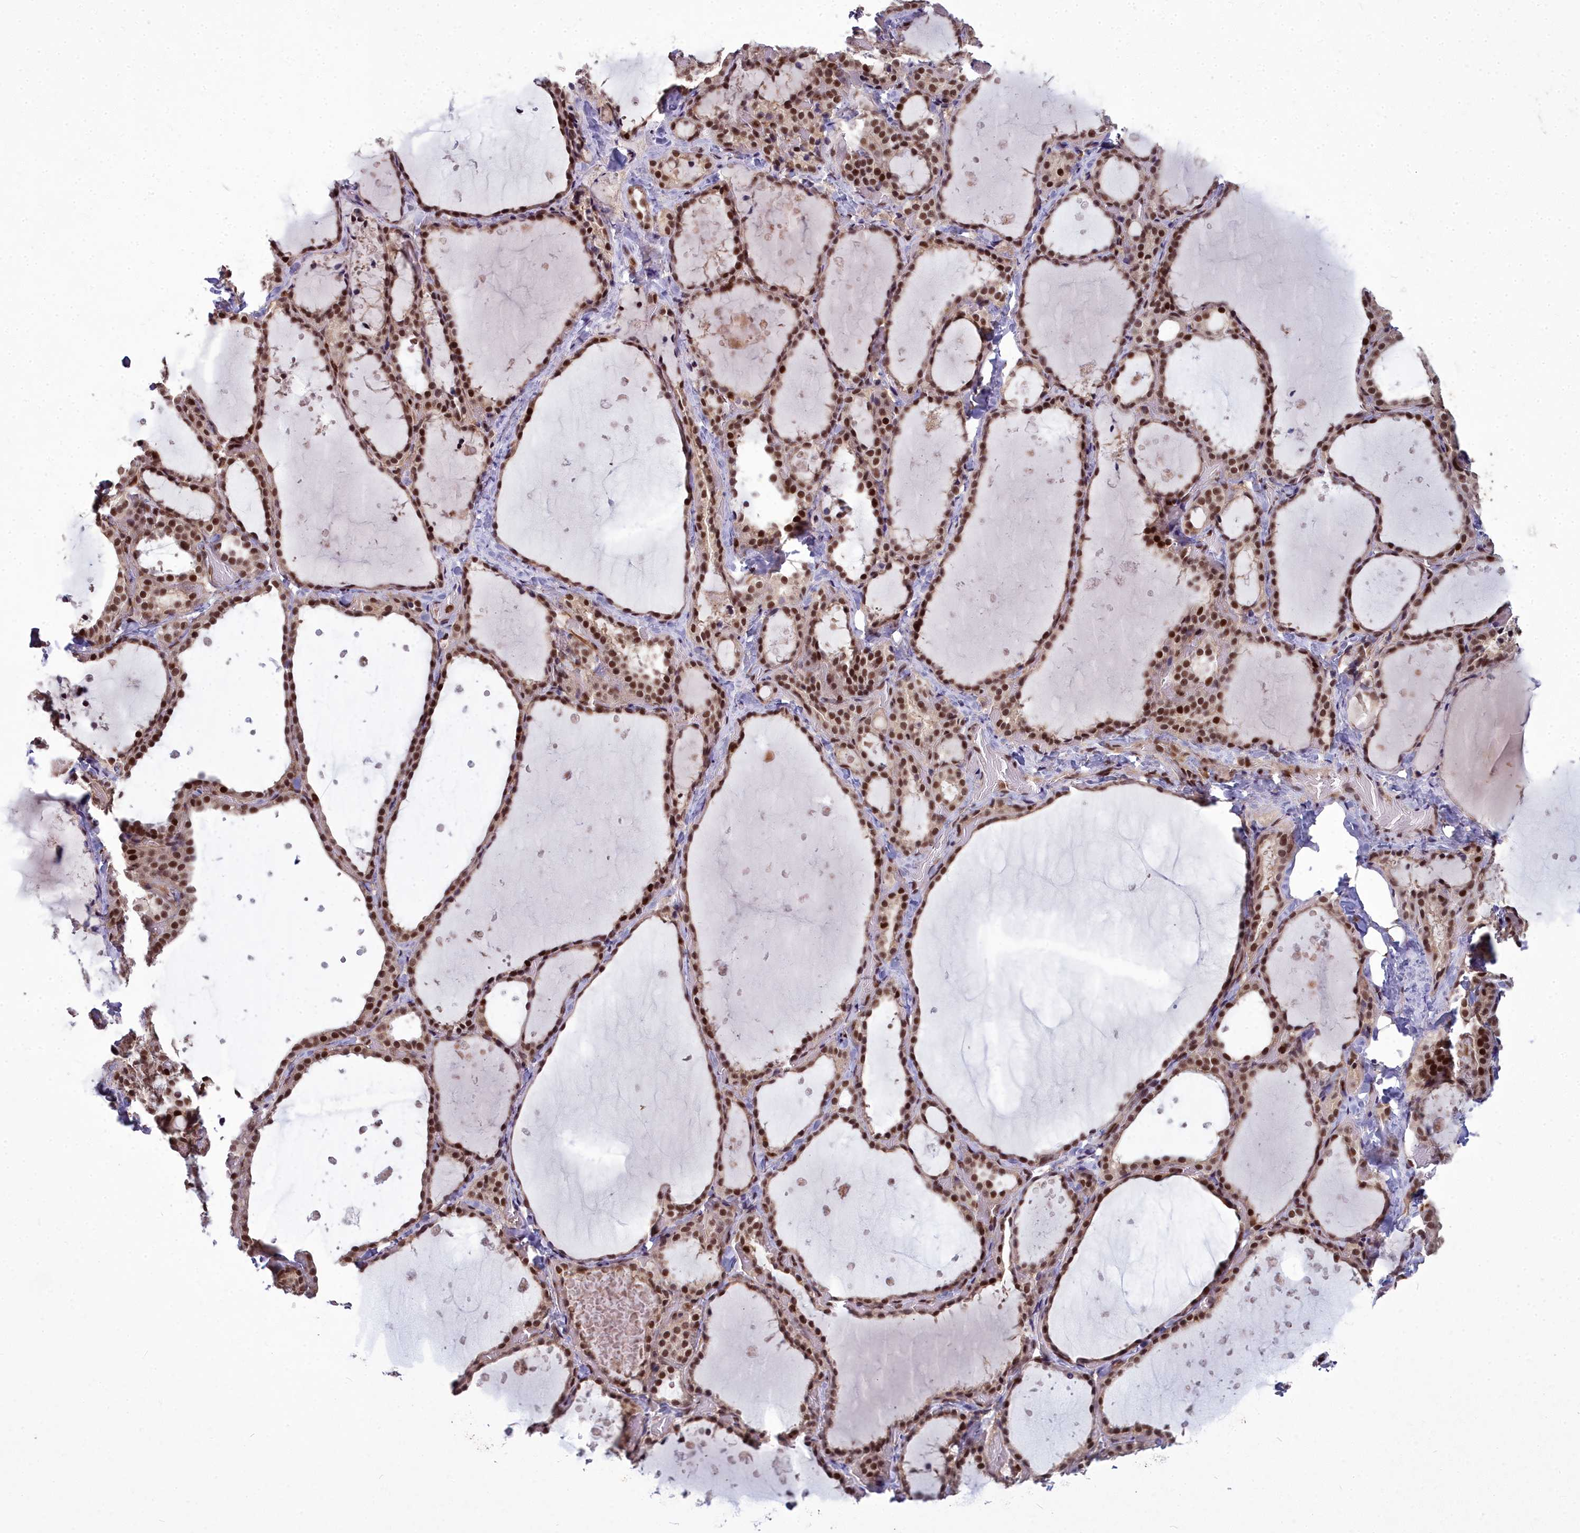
{"staining": {"intensity": "strong", "quantity": ">75%", "location": "nuclear"}, "tissue": "thyroid gland", "cell_type": "Glandular cells", "image_type": "normal", "snomed": [{"axis": "morphology", "description": "Normal tissue, NOS"}, {"axis": "topography", "description": "Thyroid gland"}], "caption": "Thyroid gland stained with DAB (3,3'-diaminobenzidine) immunohistochemistry displays high levels of strong nuclear positivity in approximately >75% of glandular cells.", "gene": "GMEB1", "patient": {"sex": "female", "age": 44}}